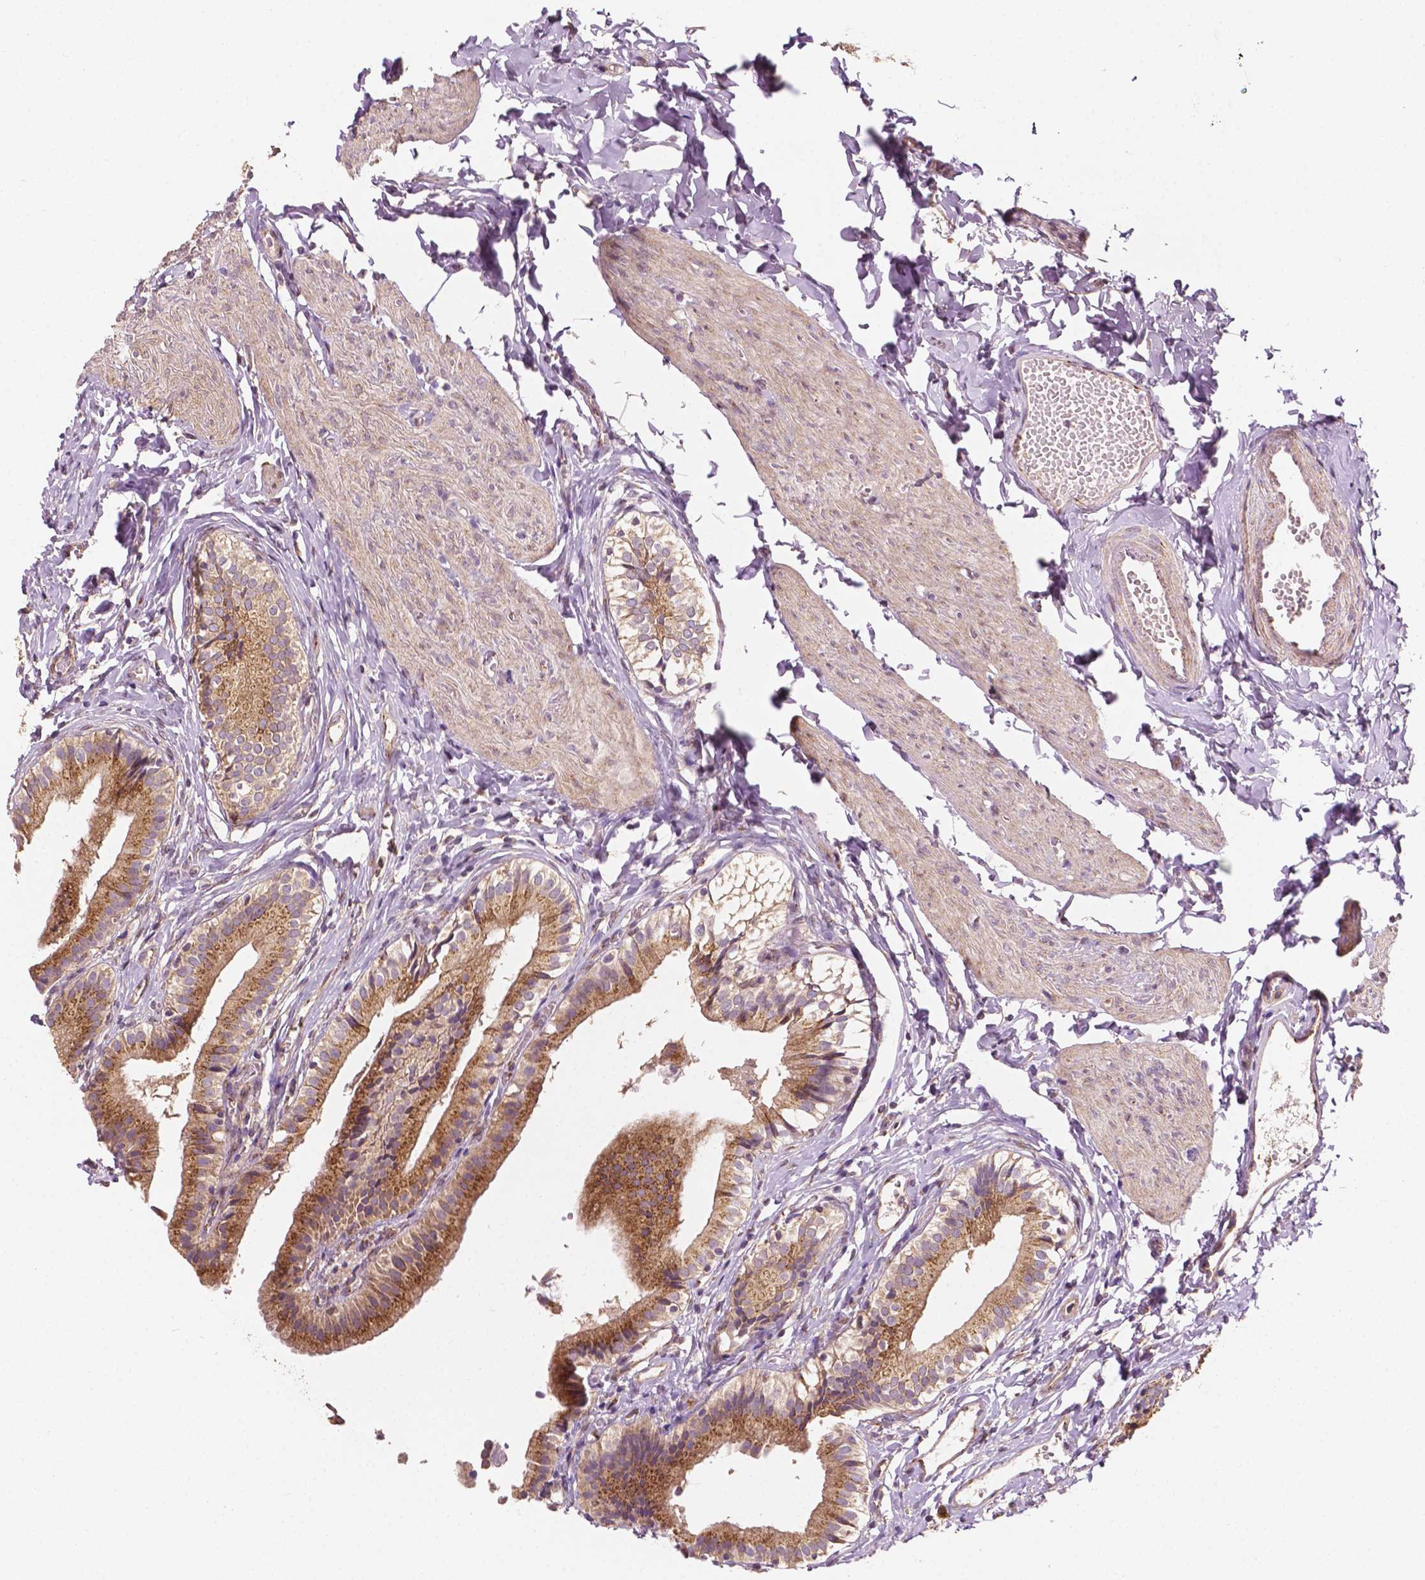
{"staining": {"intensity": "moderate", "quantity": ">75%", "location": "cytoplasmic/membranous"}, "tissue": "gallbladder", "cell_type": "Glandular cells", "image_type": "normal", "snomed": [{"axis": "morphology", "description": "Normal tissue, NOS"}, {"axis": "topography", "description": "Gallbladder"}], "caption": "The micrograph demonstrates immunohistochemical staining of normal gallbladder. There is moderate cytoplasmic/membranous expression is appreciated in approximately >75% of glandular cells.", "gene": "EBAG9", "patient": {"sex": "female", "age": 47}}